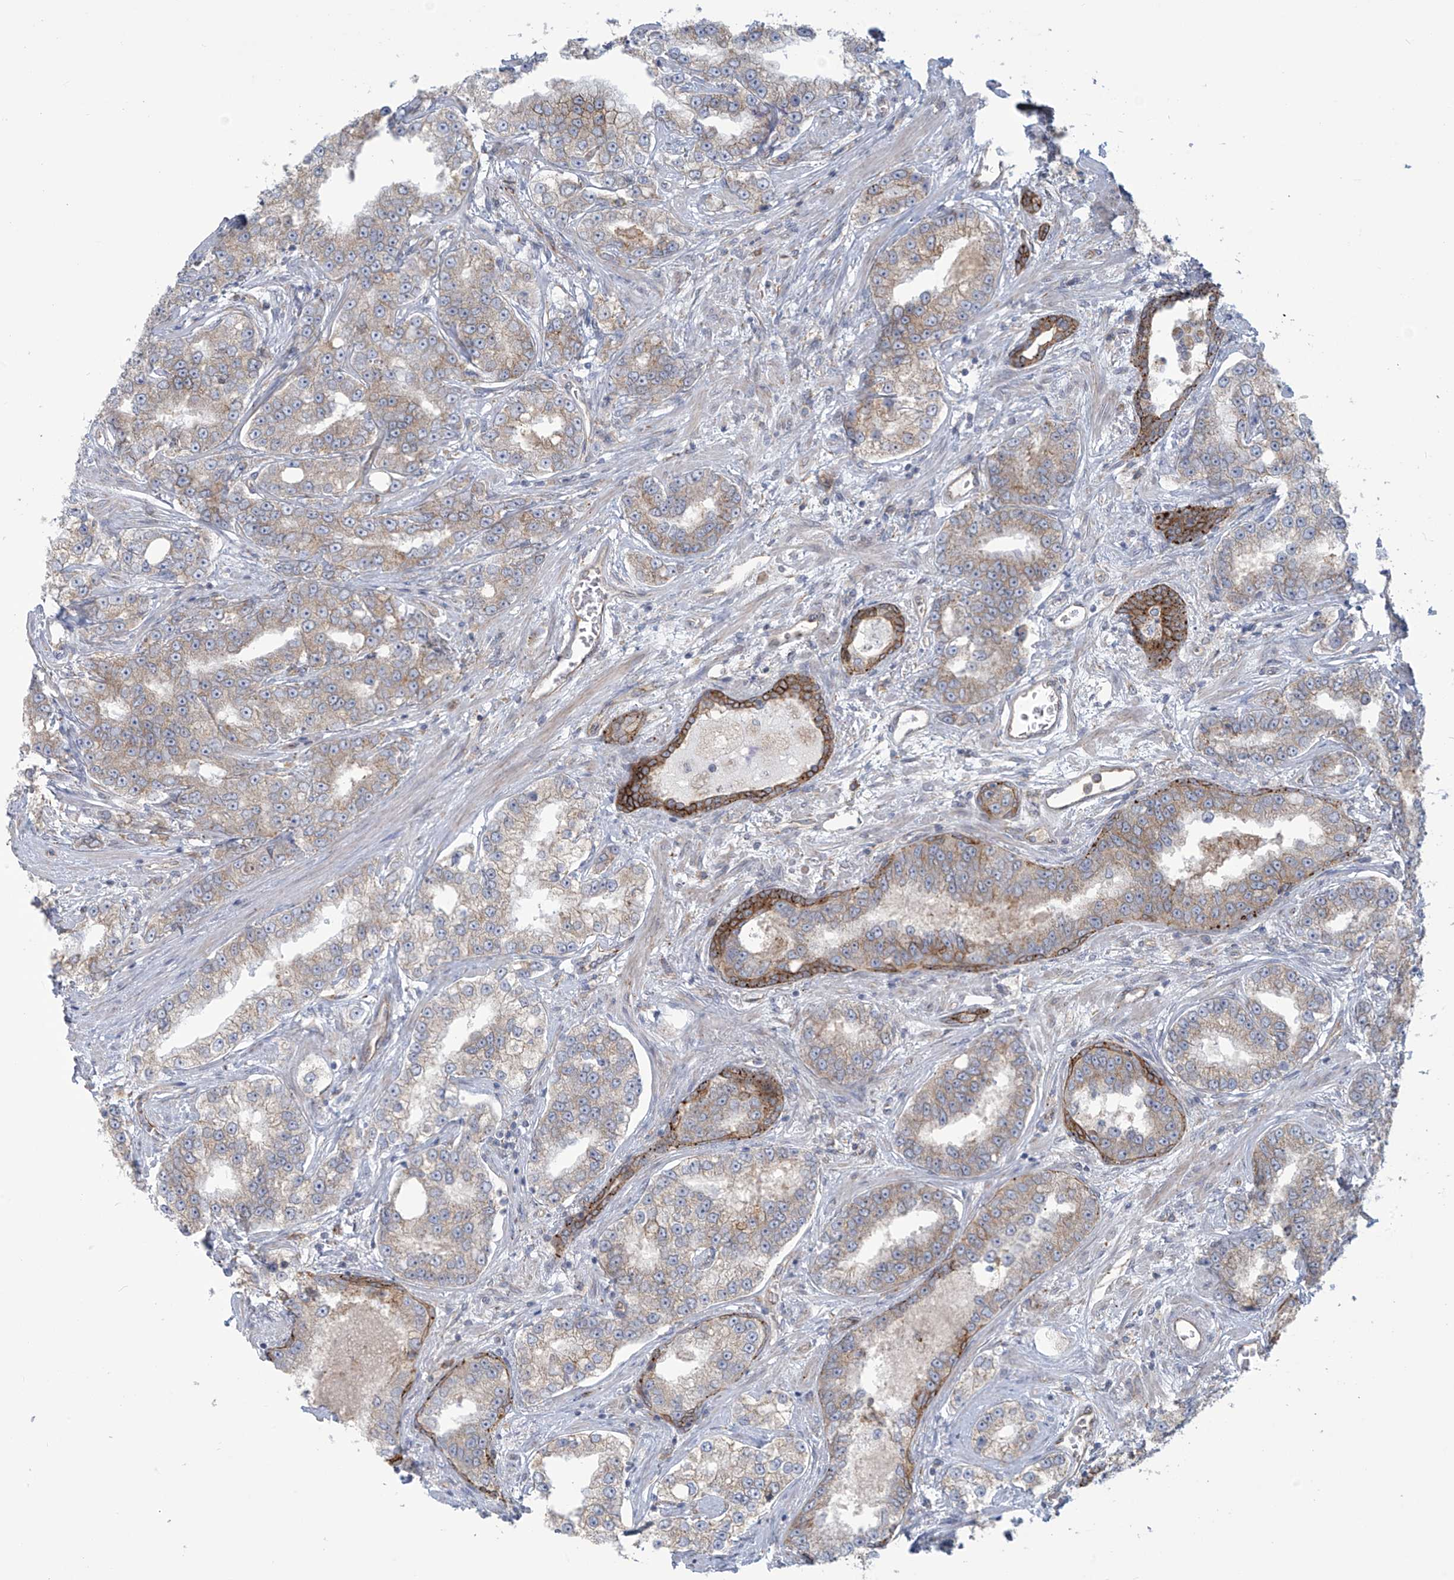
{"staining": {"intensity": "negative", "quantity": "none", "location": "none"}, "tissue": "prostate cancer", "cell_type": "Tumor cells", "image_type": "cancer", "snomed": [{"axis": "morphology", "description": "Normal tissue, NOS"}, {"axis": "morphology", "description": "Adenocarcinoma, High grade"}, {"axis": "topography", "description": "Prostate"}], "caption": "Micrograph shows no significant protein positivity in tumor cells of prostate cancer. (Immunohistochemistry, brightfield microscopy, high magnification).", "gene": "LZTS3", "patient": {"sex": "male", "age": 83}}